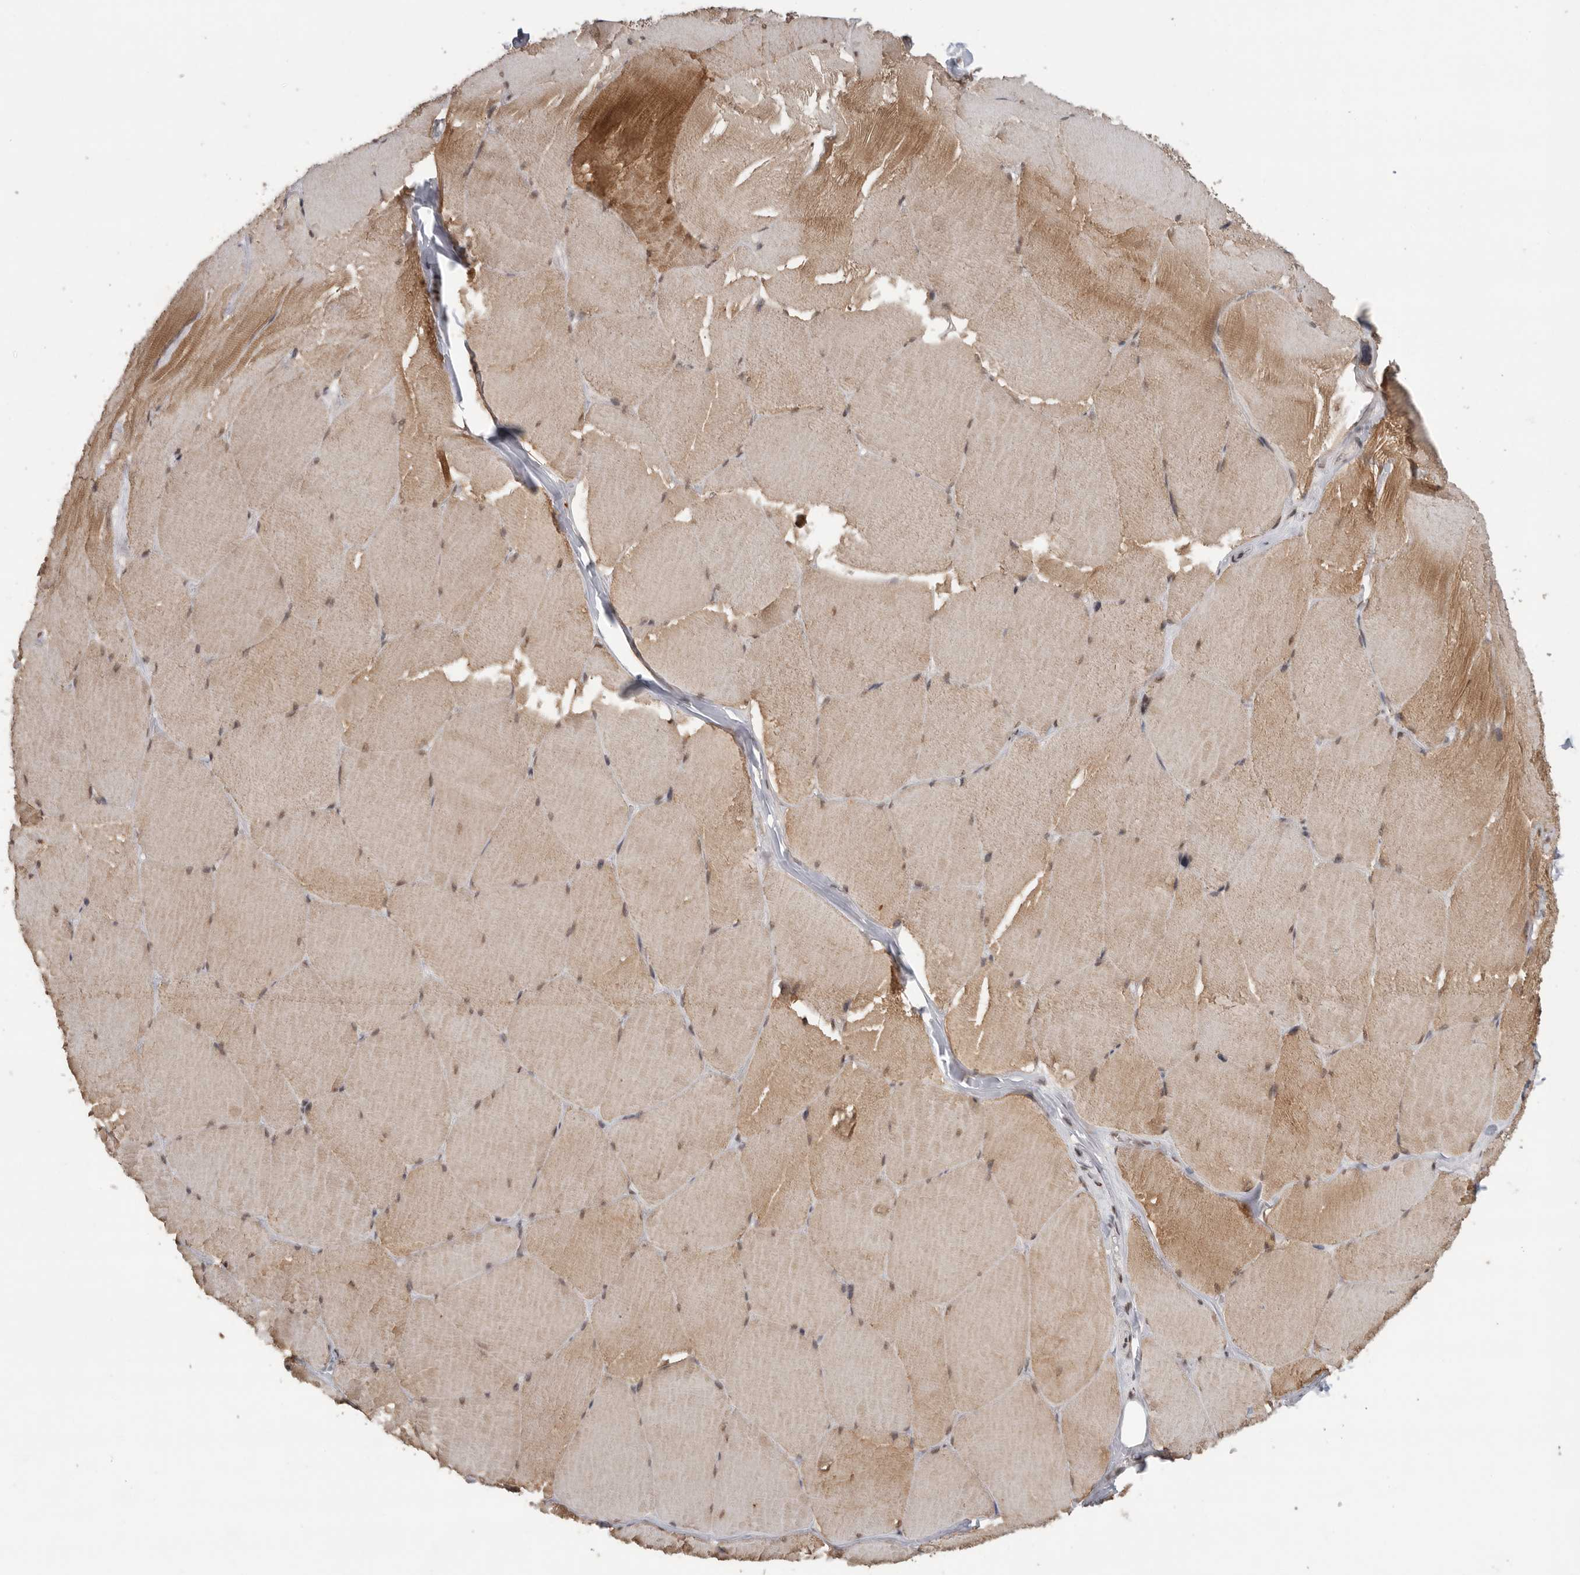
{"staining": {"intensity": "moderate", "quantity": ">75%", "location": "cytoplasmic/membranous,nuclear"}, "tissue": "skeletal muscle", "cell_type": "Myocytes", "image_type": "normal", "snomed": [{"axis": "morphology", "description": "Normal tissue, NOS"}, {"axis": "topography", "description": "Skin"}, {"axis": "topography", "description": "Skeletal muscle"}], "caption": "Myocytes display medium levels of moderate cytoplasmic/membranous,nuclear expression in about >75% of cells in unremarkable skeletal muscle. Using DAB (3,3'-diaminobenzidine) (brown) and hematoxylin (blue) stains, captured at high magnification using brightfield microscopy.", "gene": "PPP1R10", "patient": {"sex": "male", "age": 83}}